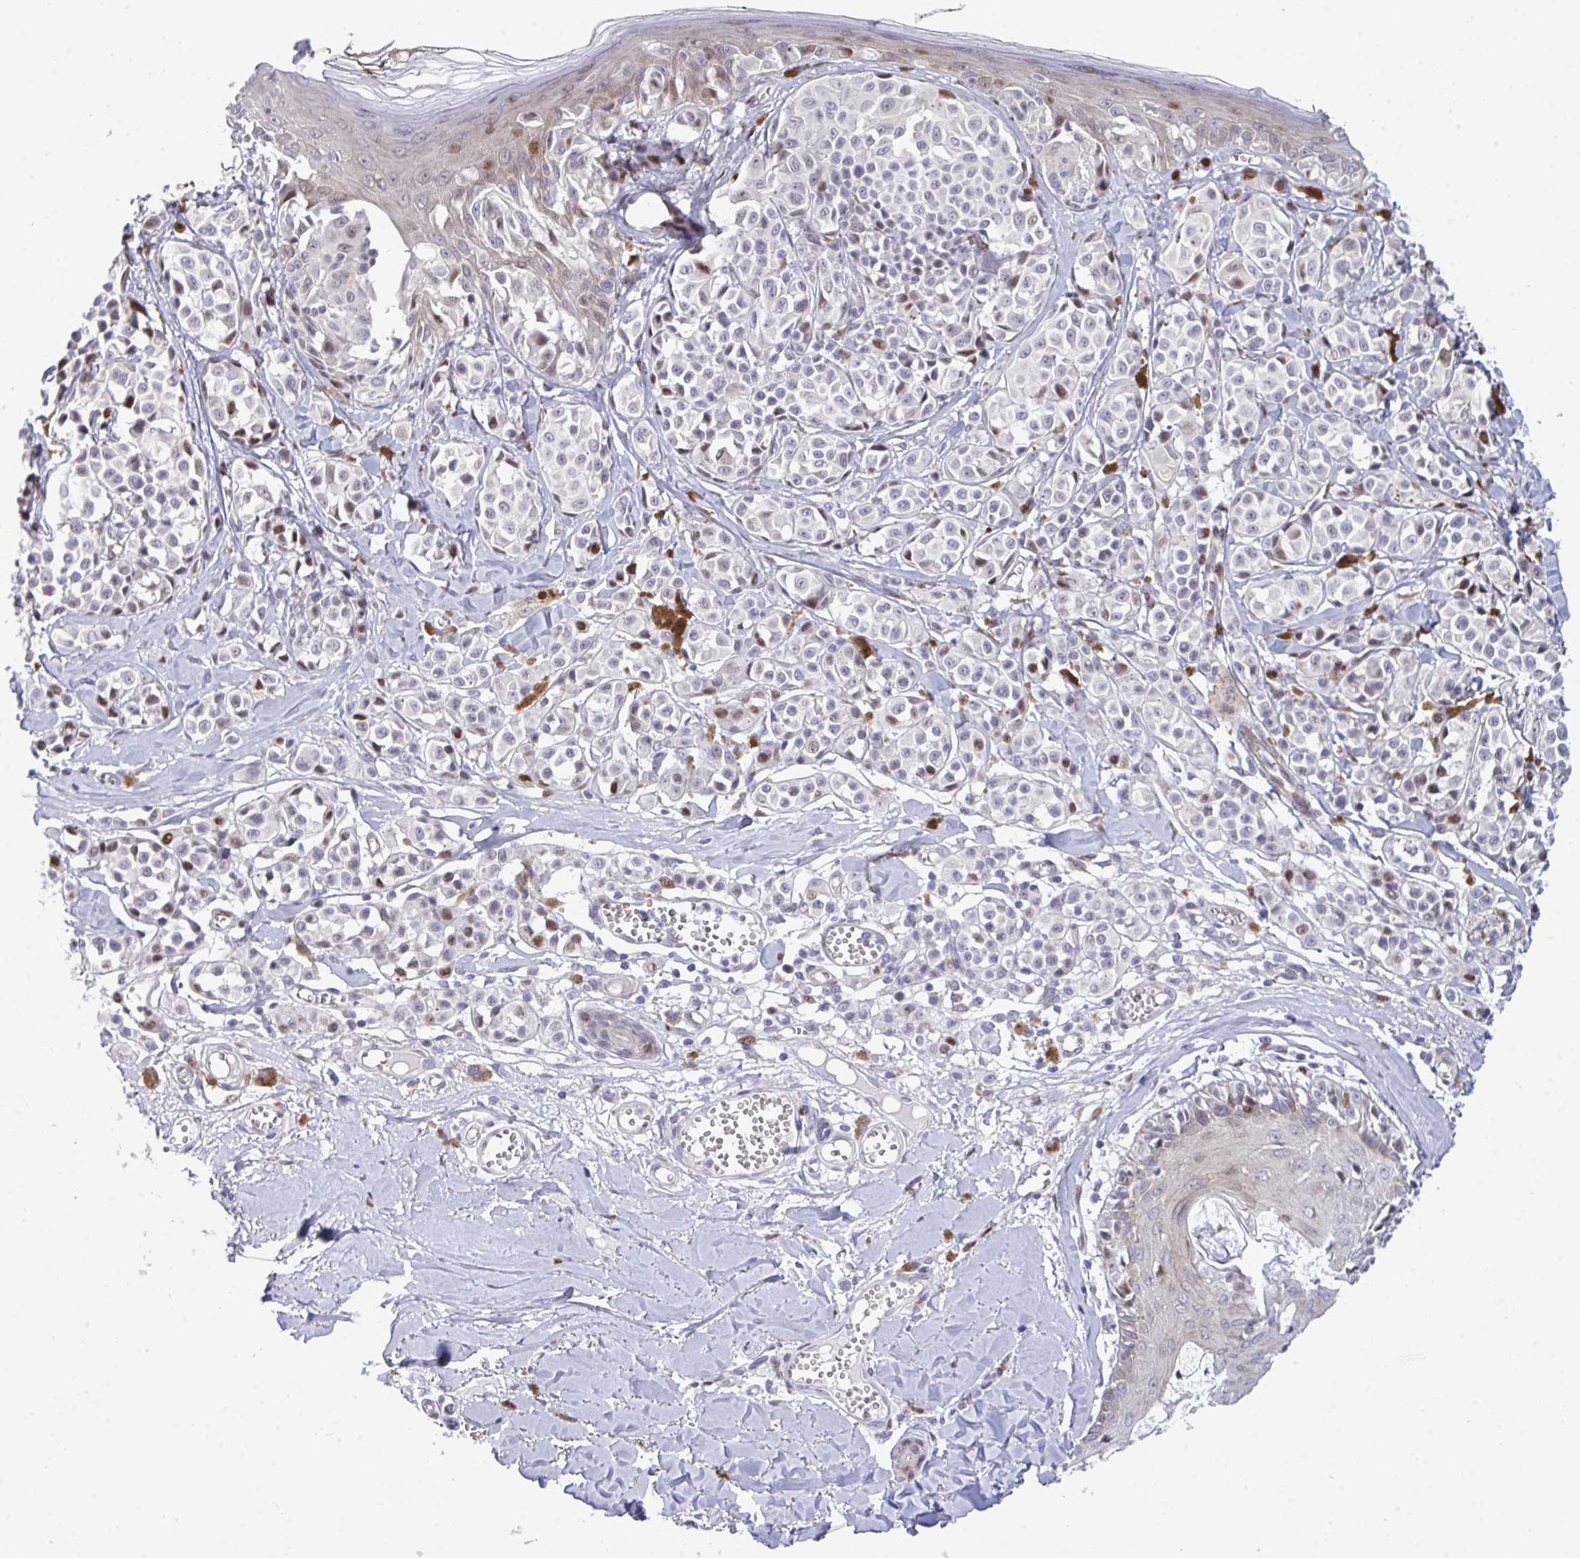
{"staining": {"intensity": "moderate", "quantity": "<25%", "location": "nuclear"}, "tissue": "melanoma", "cell_type": "Tumor cells", "image_type": "cancer", "snomed": [{"axis": "morphology", "description": "Malignant melanoma, NOS"}, {"axis": "topography", "description": "Skin"}], "caption": "Protein expression analysis of melanoma displays moderate nuclear staining in about <25% of tumor cells. (IHC, brightfield microscopy, high magnification).", "gene": "TAB1", "patient": {"sex": "female", "age": 43}}